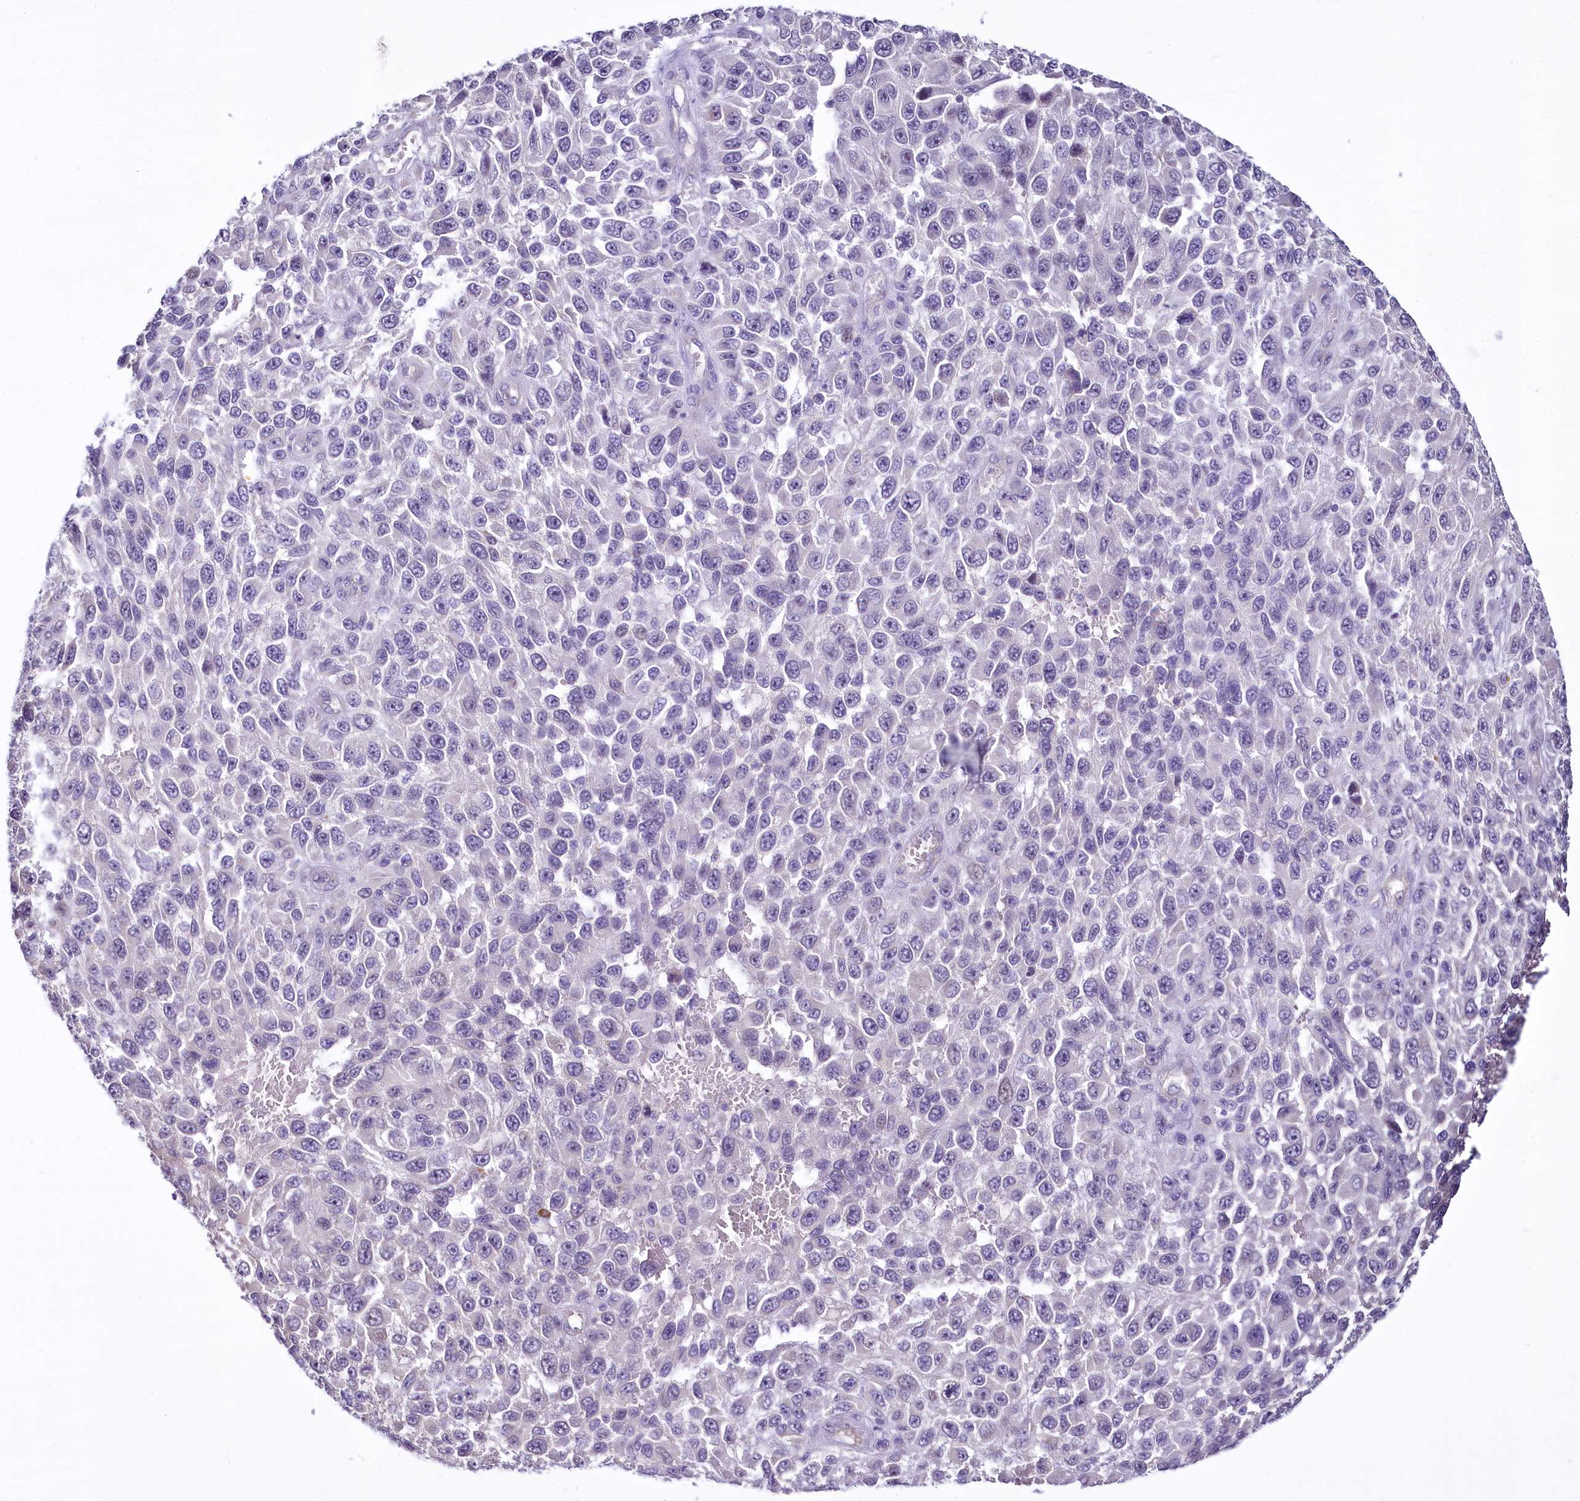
{"staining": {"intensity": "negative", "quantity": "none", "location": "none"}, "tissue": "melanoma", "cell_type": "Tumor cells", "image_type": "cancer", "snomed": [{"axis": "morphology", "description": "Normal tissue, NOS"}, {"axis": "morphology", "description": "Malignant melanoma, NOS"}, {"axis": "topography", "description": "Skin"}], "caption": "This image is of melanoma stained with IHC to label a protein in brown with the nuclei are counter-stained blue. There is no staining in tumor cells.", "gene": "BANK1", "patient": {"sex": "female", "age": 96}}